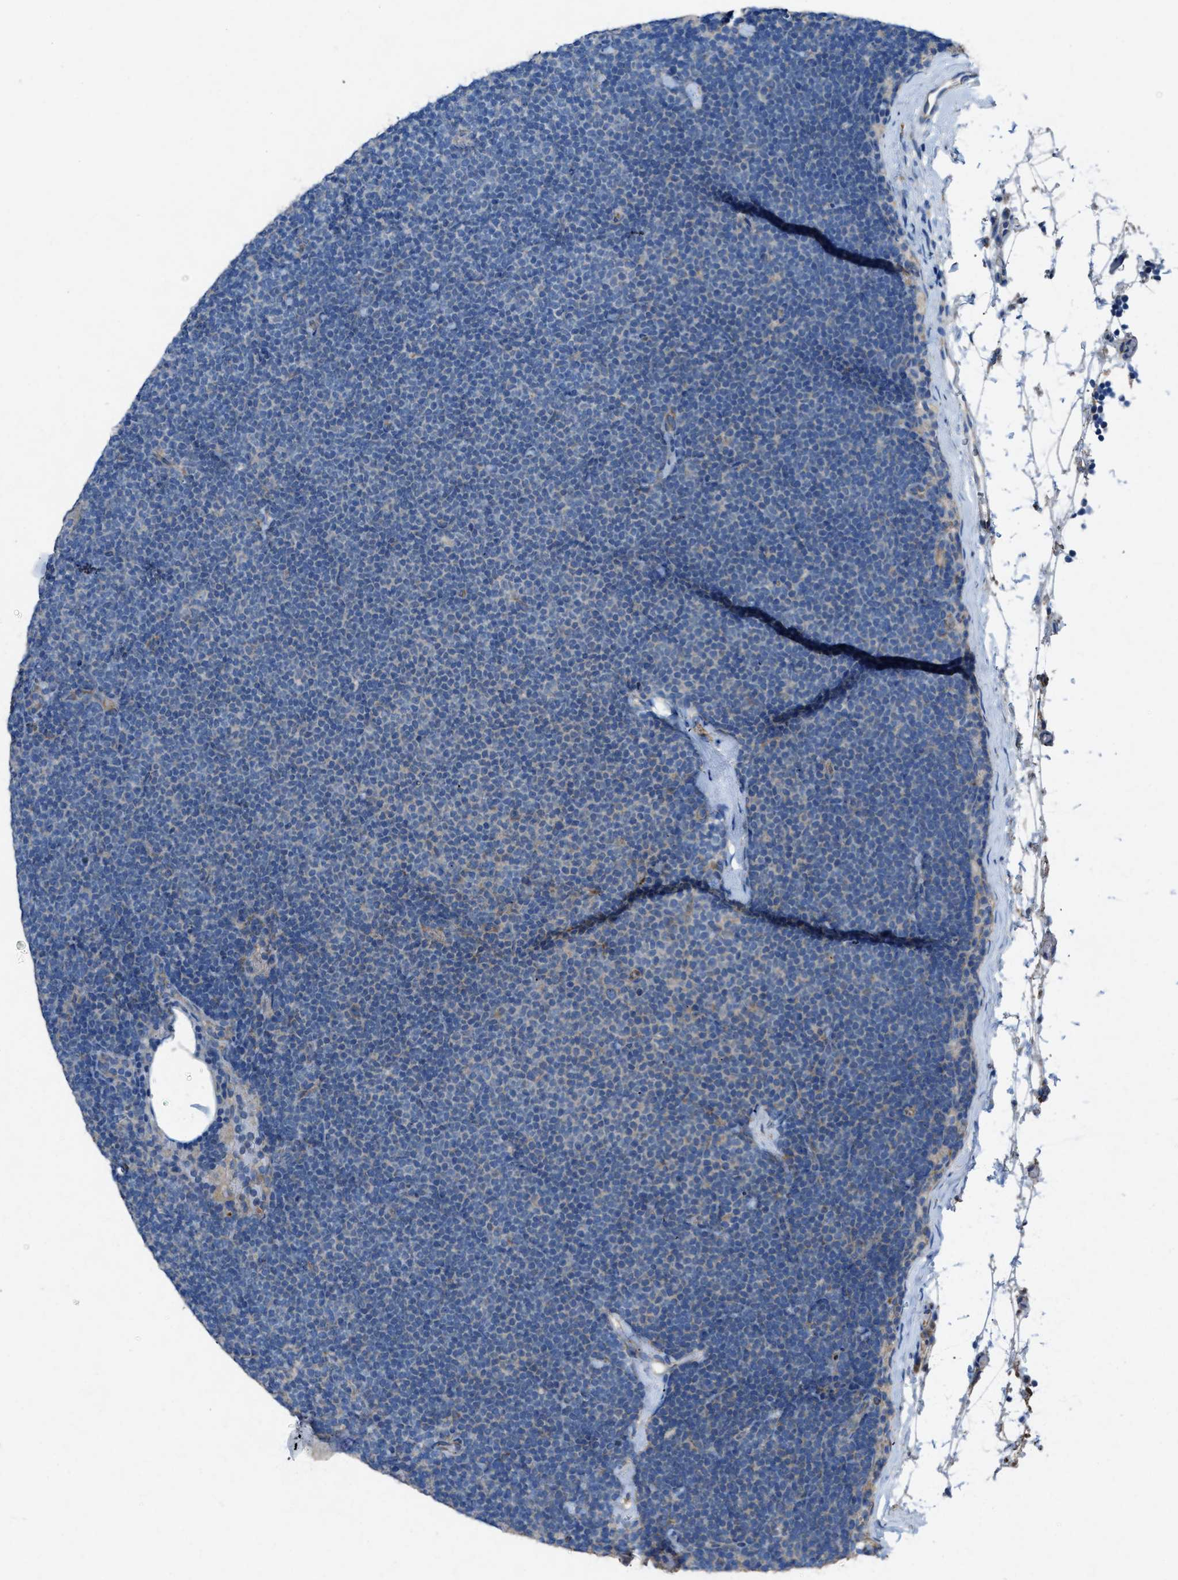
{"staining": {"intensity": "negative", "quantity": "none", "location": "none"}, "tissue": "lymphoma", "cell_type": "Tumor cells", "image_type": "cancer", "snomed": [{"axis": "morphology", "description": "Malignant lymphoma, non-Hodgkin's type, Low grade"}, {"axis": "topography", "description": "Lymph node"}], "caption": "An immunohistochemistry histopathology image of malignant lymphoma, non-Hodgkin's type (low-grade) is shown. There is no staining in tumor cells of malignant lymphoma, non-Hodgkin's type (low-grade).", "gene": "DOLPP1", "patient": {"sex": "female", "age": 53}}